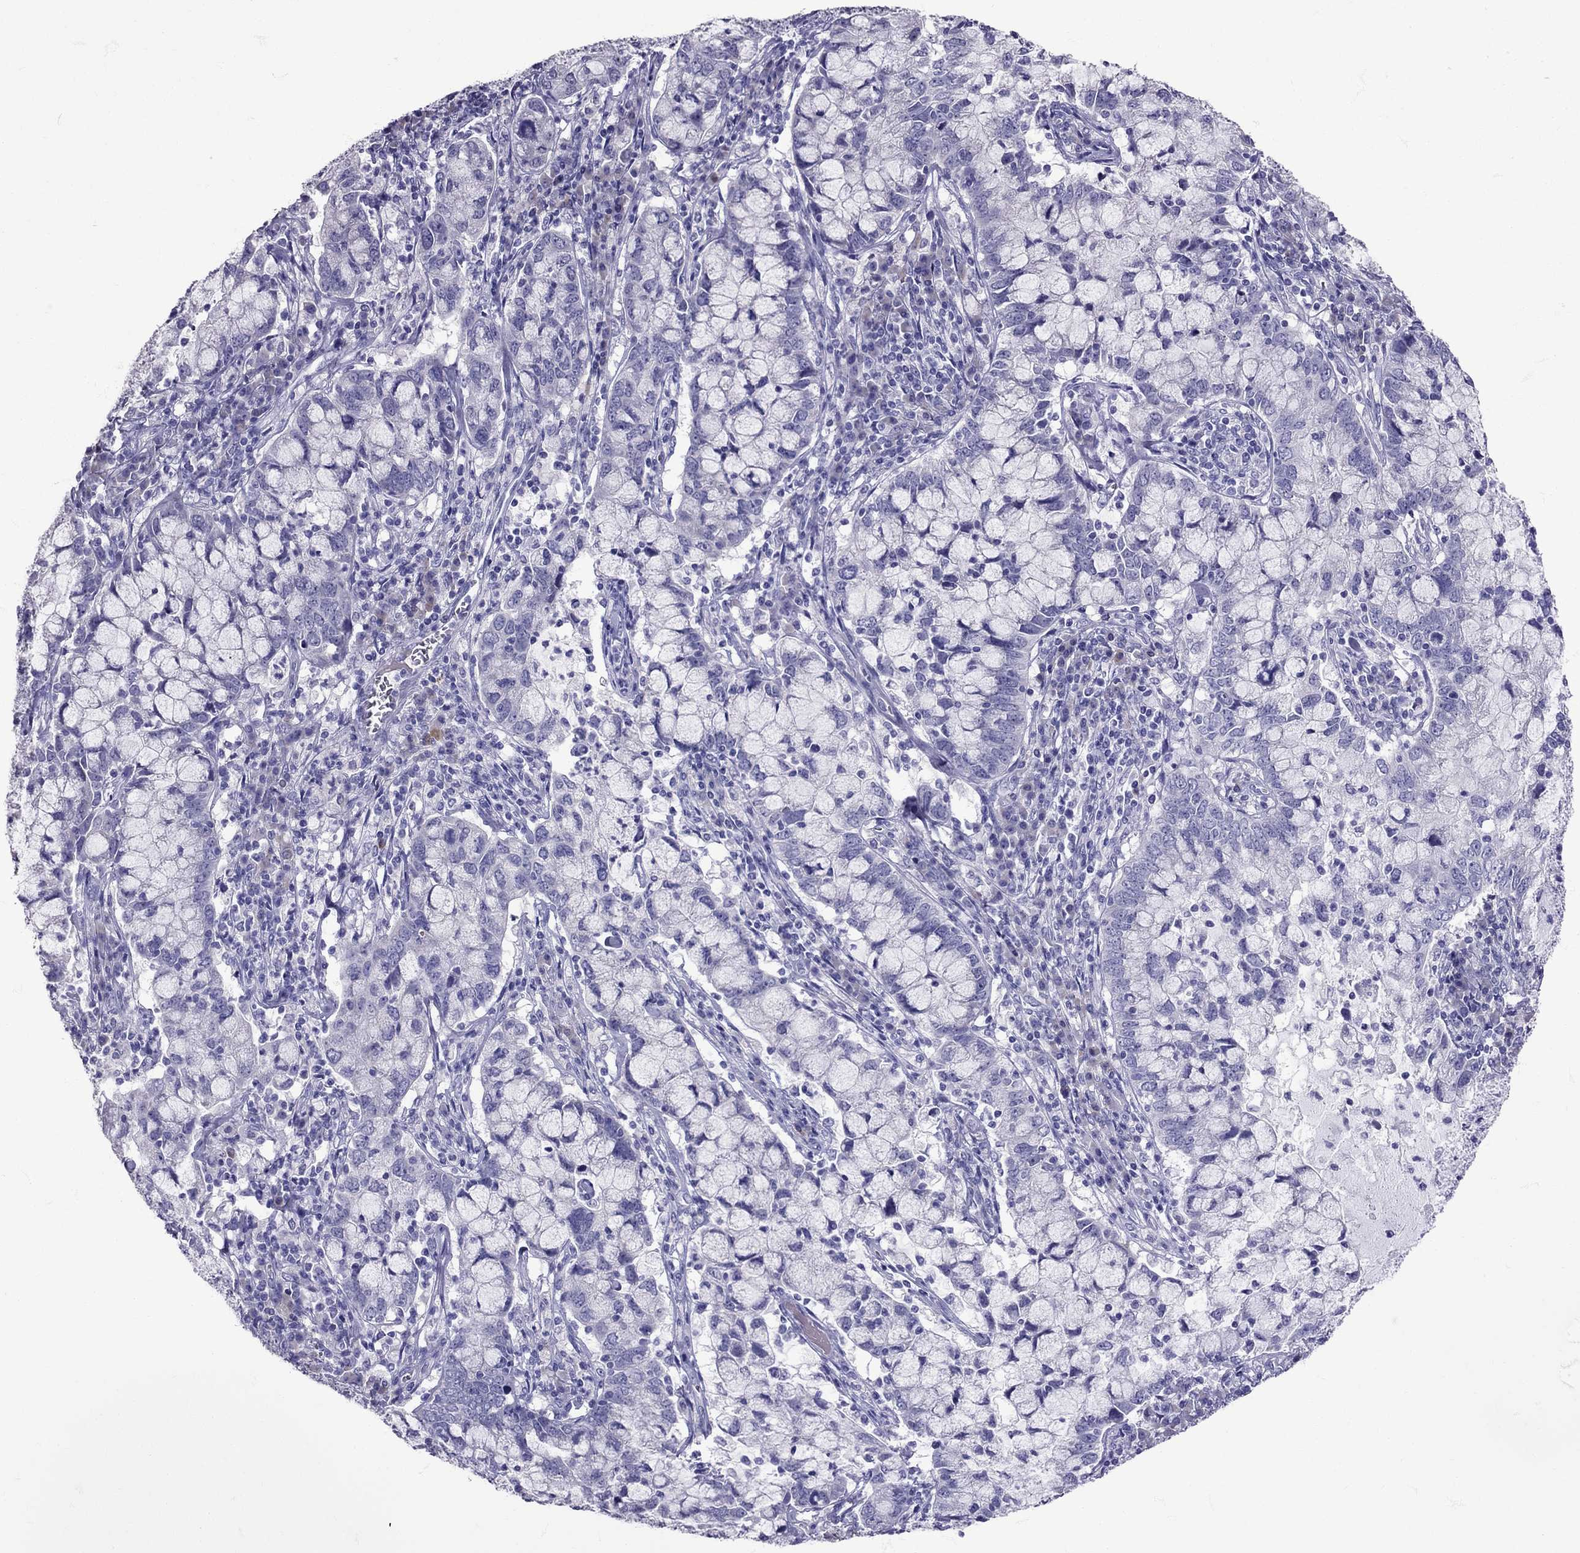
{"staining": {"intensity": "negative", "quantity": "none", "location": "none"}, "tissue": "cervical cancer", "cell_type": "Tumor cells", "image_type": "cancer", "snomed": [{"axis": "morphology", "description": "Adenocarcinoma, NOS"}, {"axis": "topography", "description": "Cervix"}], "caption": "Photomicrograph shows no significant protein staining in tumor cells of cervical adenocarcinoma. (Stains: DAB (3,3'-diaminobenzidine) immunohistochemistry (IHC) with hematoxylin counter stain, Microscopy: brightfield microscopy at high magnification).", "gene": "TBR1", "patient": {"sex": "female", "age": 40}}